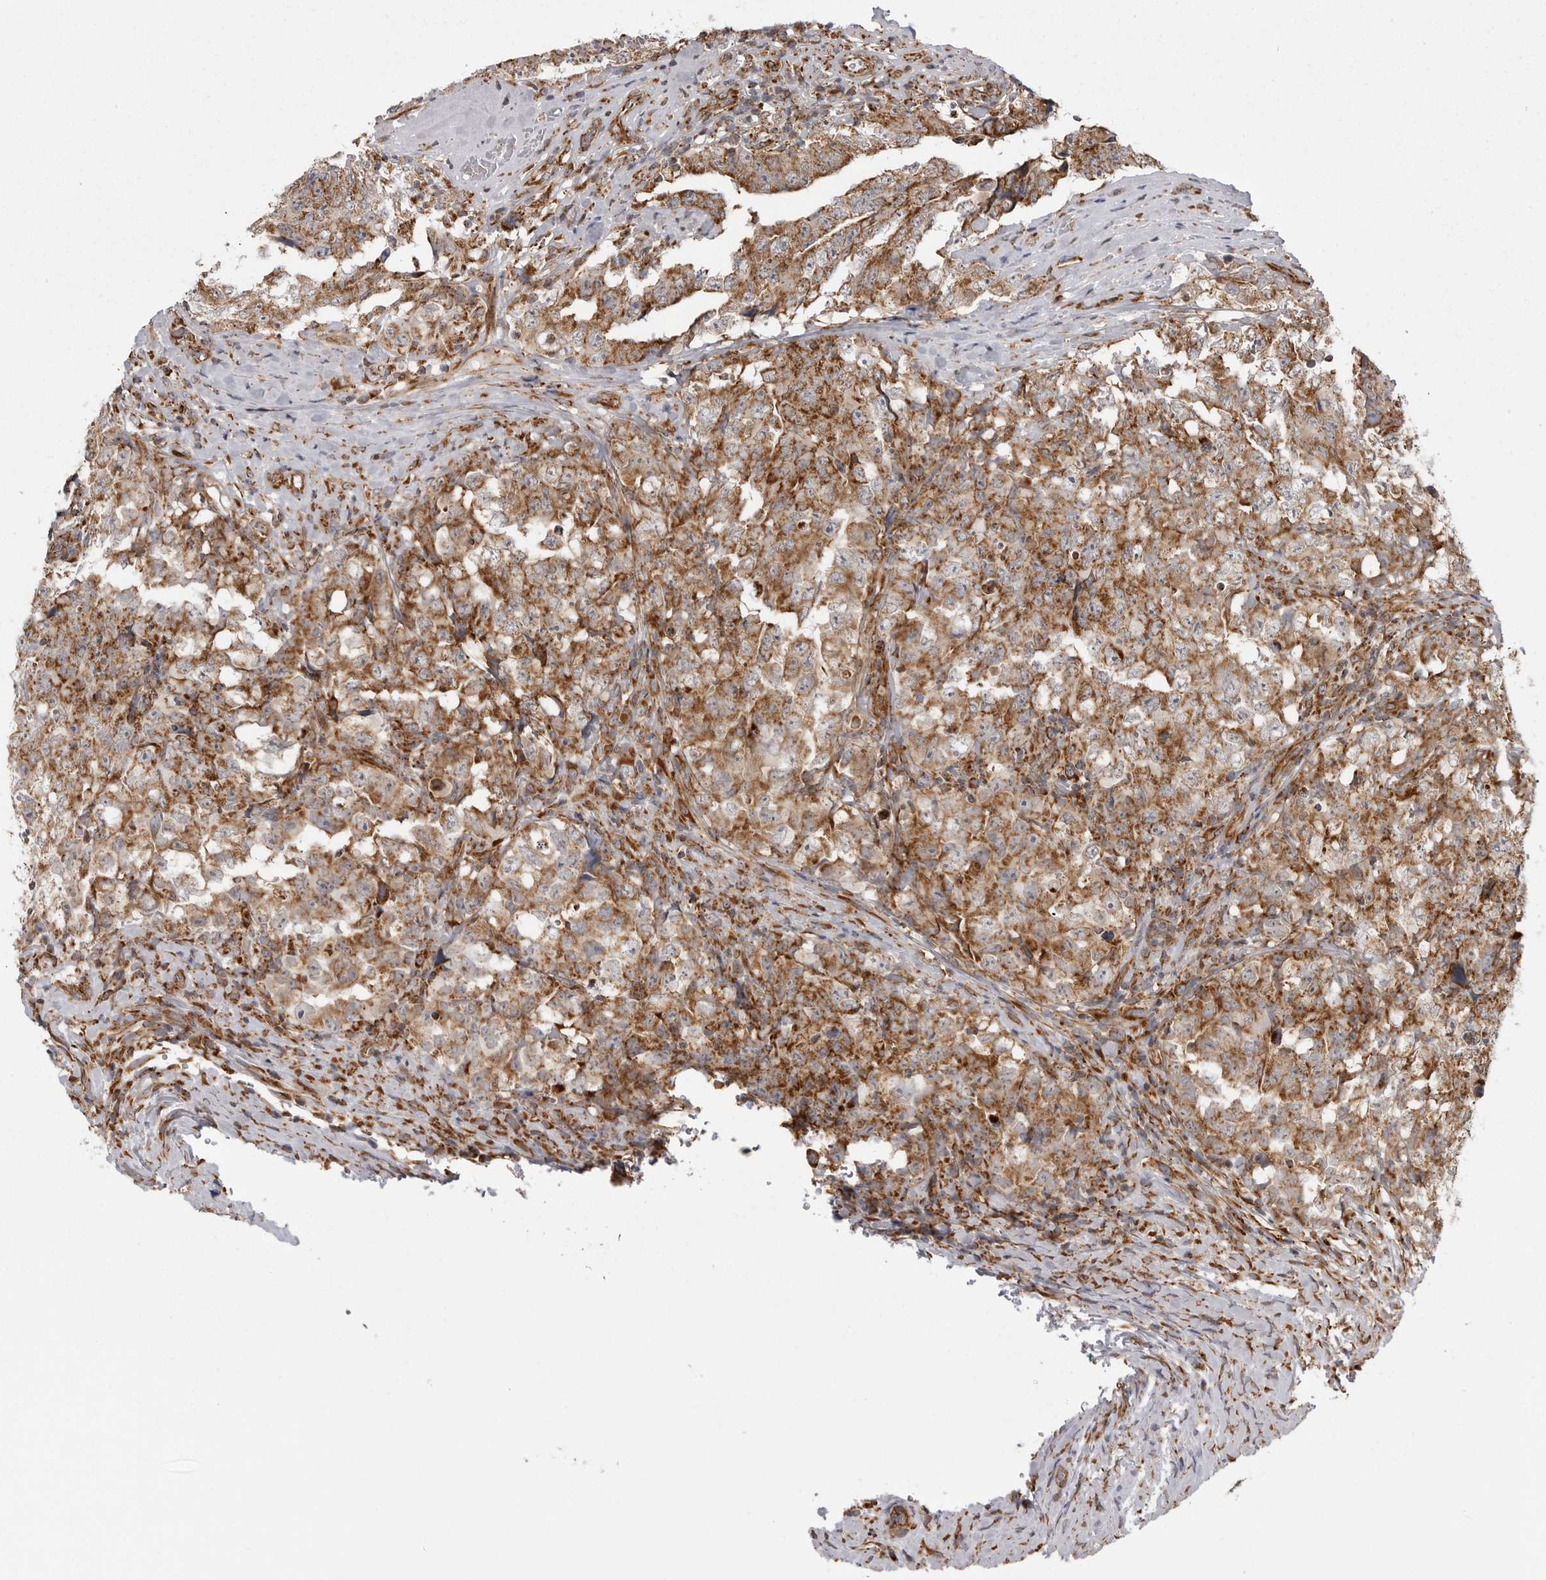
{"staining": {"intensity": "moderate", "quantity": ">75%", "location": "cytoplasmic/membranous"}, "tissue": "testis cancer", "cell_type": "Tumor cells", "image_type": "cancer", "snomed": [{"axis": "morphology", "description": "Carcinoma, Embryonal, NOS"}, {"axis": "topography", "description": "Testis"}], "caption": "High-power microscopy captured an IHC histopathology image of testis cancer (embryonal carcinoma), revealing moderate cytoplasmic/membranous positivity in approximately >75% of tumor cells.", "gene": "FH", "patient": {"sex": "male", "age": 26}}